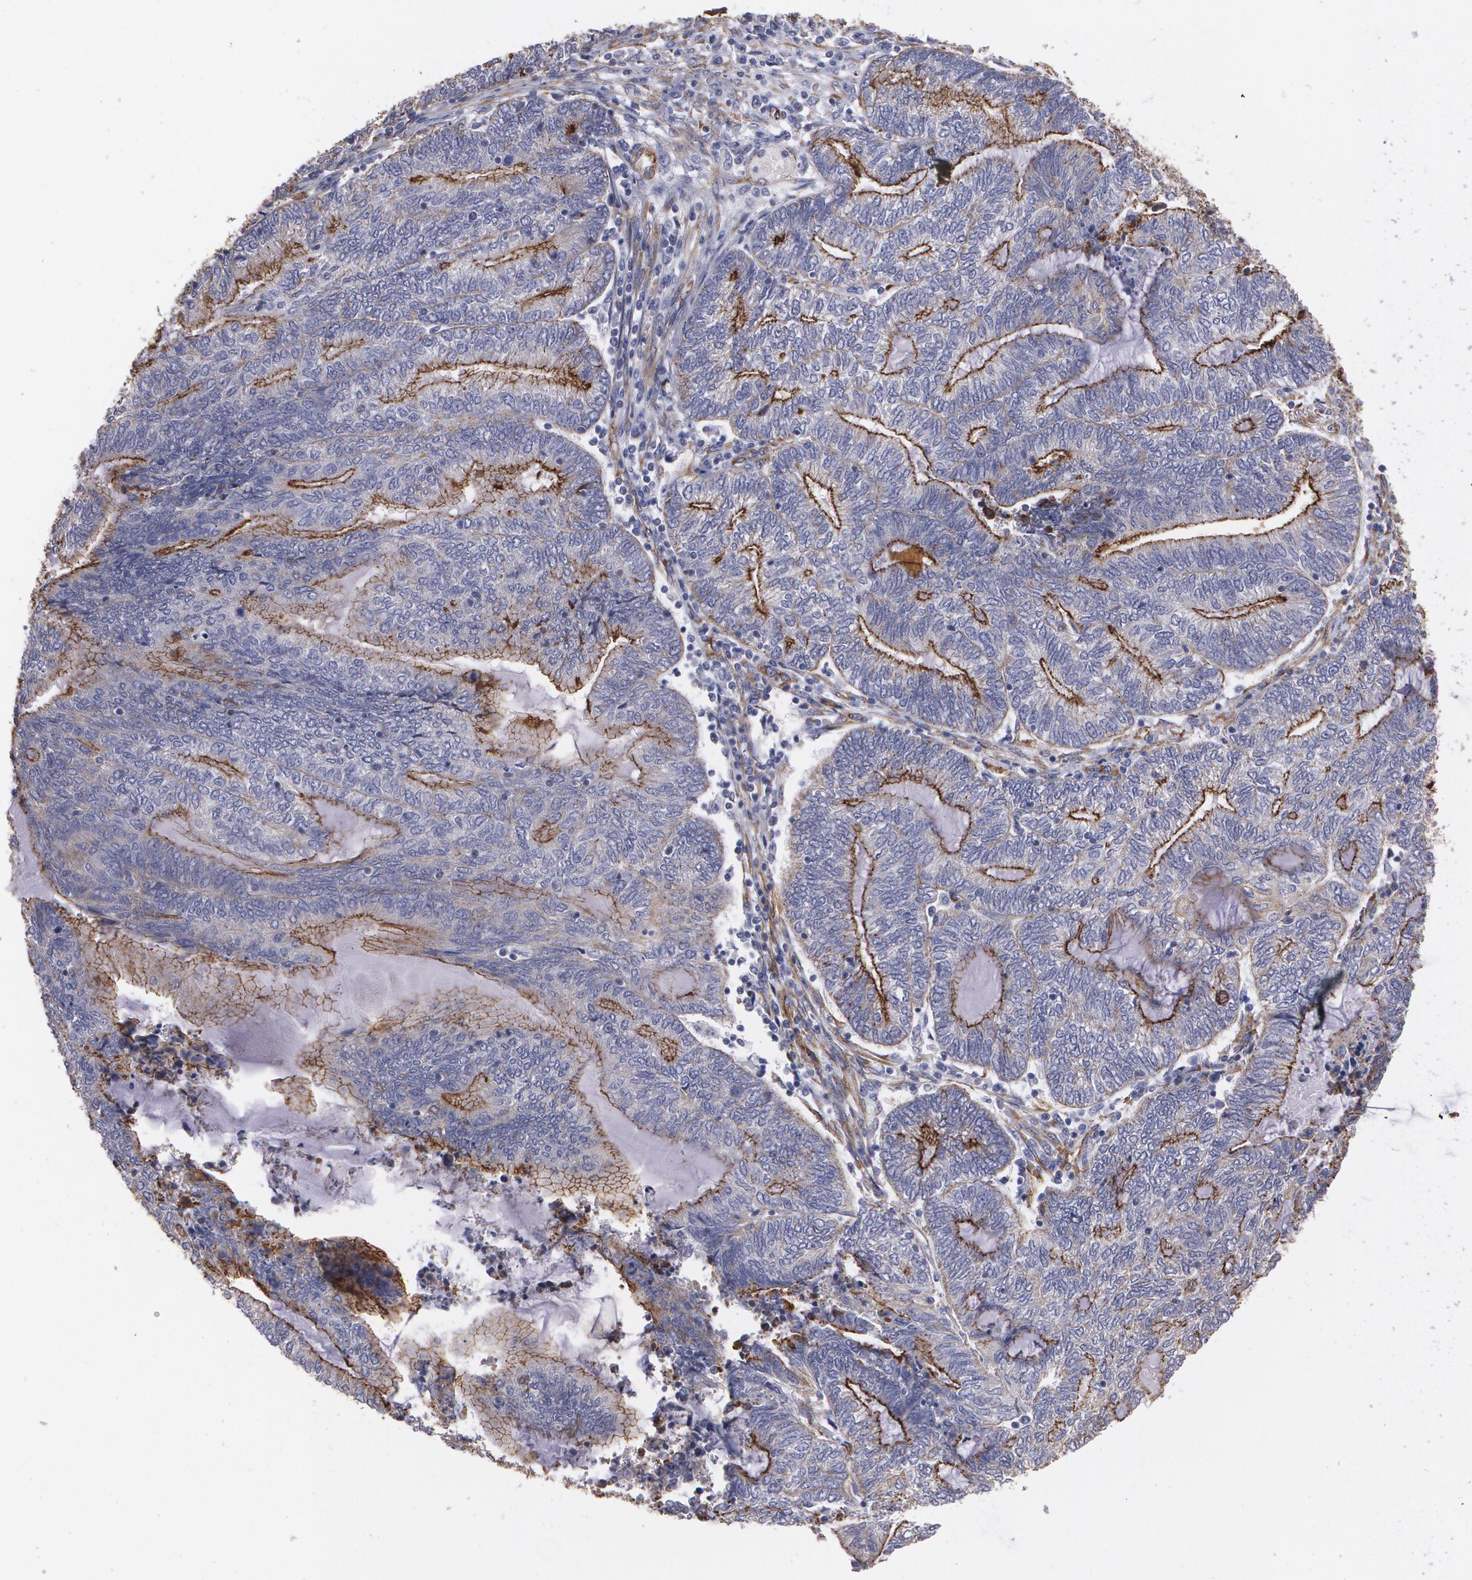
{"staining": {"intensity": "negative", "quantity": "none", "location": "none"}, "tissue": "endometrial cancer", "cell_type": "Tumor cells", "image_type": "cancer", "snomed": [{"axis": "morphology", "description": "Adenocarcinoma, NOS"}, {"axis": "topography", "description": "Uterus"}, {"axis": "topography", "description": "Endometrium"}], "caption": "Endometrial adenocarcinoma stained for a protein using immunohistochemistry (IHC) displays no positivity tumor cells.", "gene": "TJP1", "patient": {"sex": "female", "age": 70}}